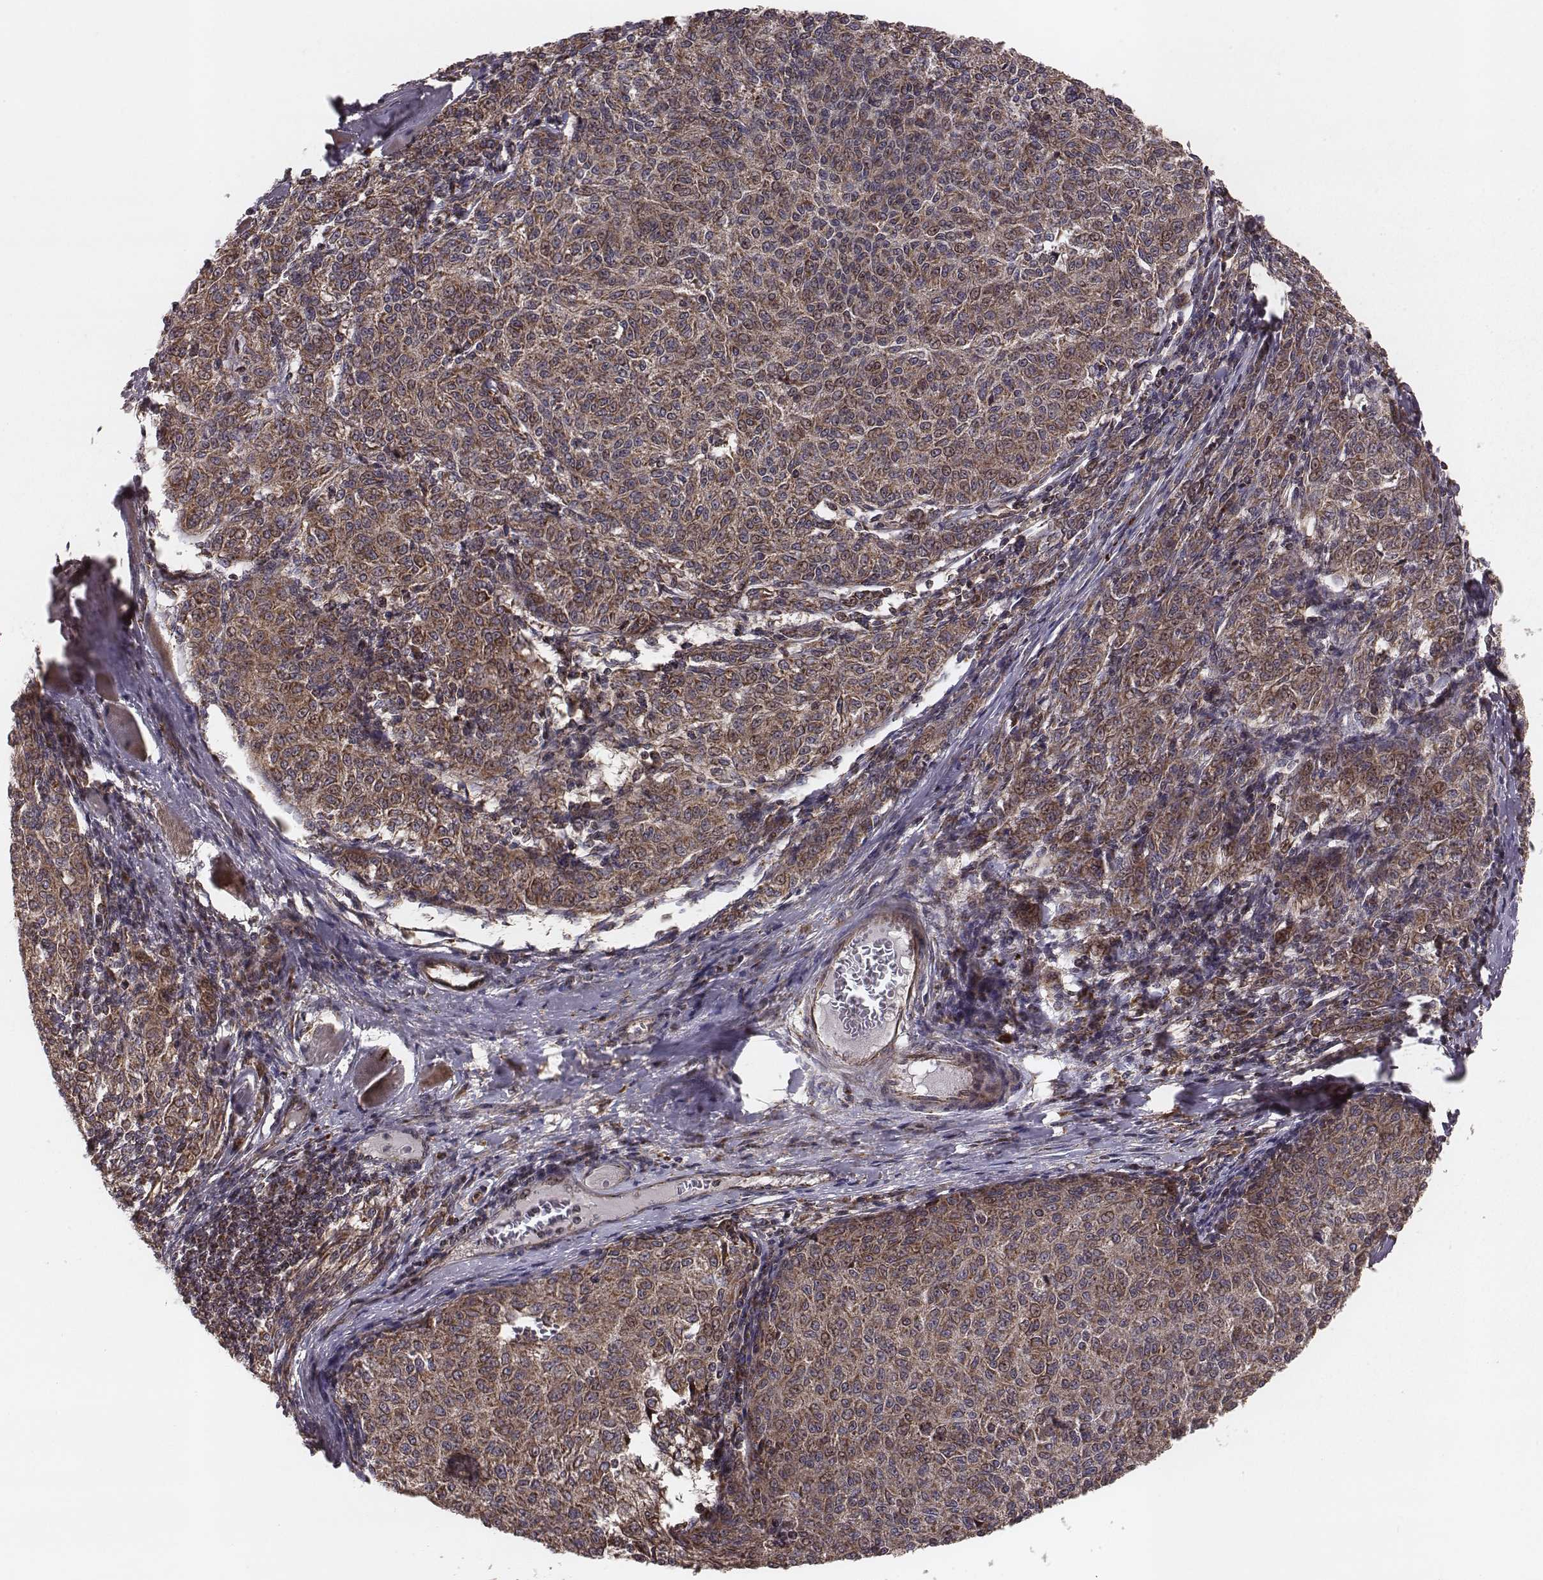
{"staining": {"intensity": "moderate", "quantity": ">75%", "location": "cytoplasmic/membranous"}, "tissue": "melanoma", "cell_type": "Tumor cells", "image_type": "cancer", "snomed": [{"axis": "morphology", "description": "Malignant melanoma, NOS"}, {"axis": "topography", "description": "Skin"}], "caption": "A histopathology image of human malignant melanoma stained for a protein displays moderate cytoplasmic/membranous brown staining in tumor cells. Immunohistochemistry (ihc) stains the protein of interest in brown and the nuclei are stained blue.", "gene": "ZDHHC21", "patient": {"sex": "female", "age": 72}}